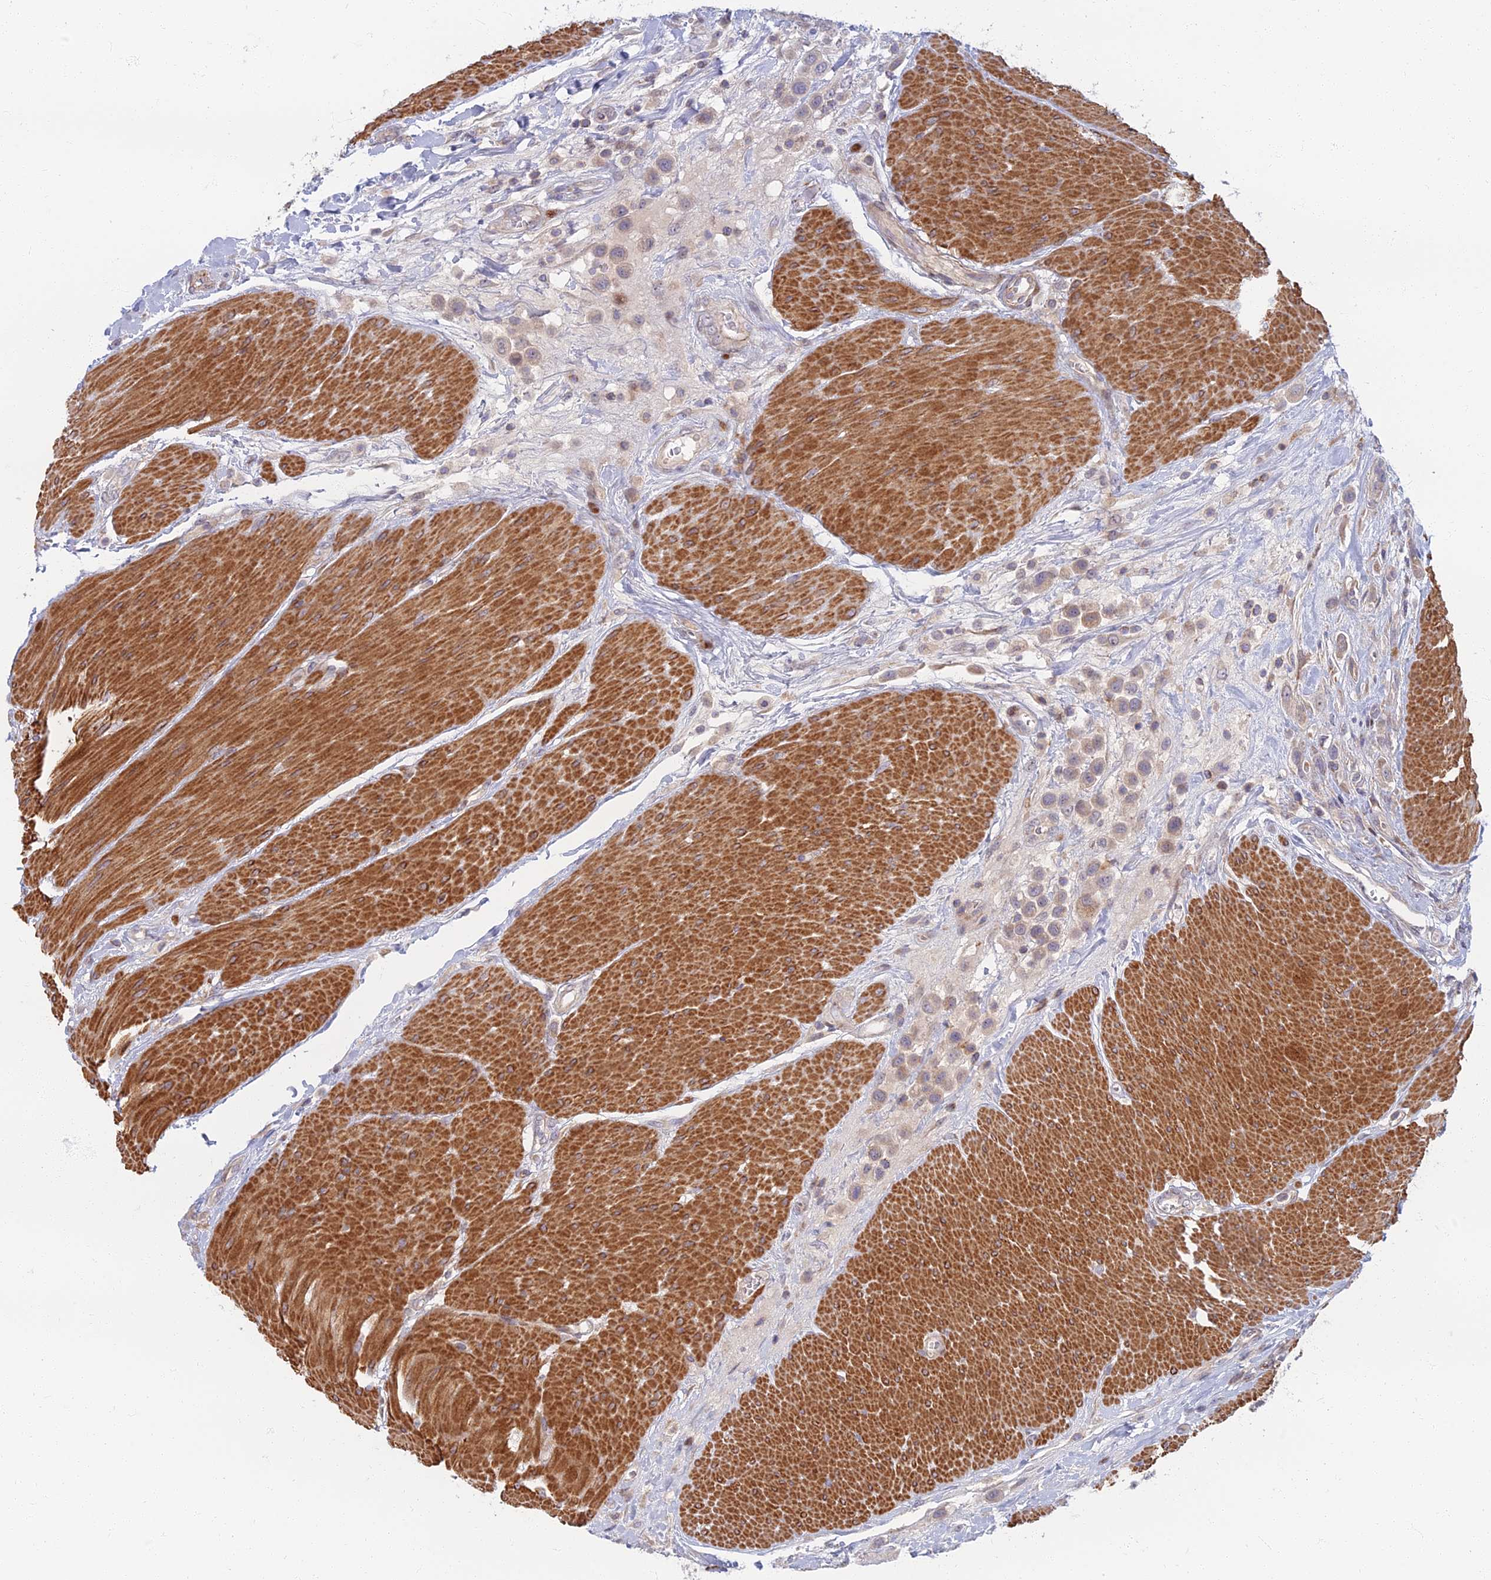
{"staining": {"intensity": "weak", "quantity": "25%-75%", "location": "cytoplasmic/membranous"}, "tissue": "urothelial cancer", "cell_type": "Tumor cells", "image_type": "cancer", "snomed": [{"axis": "morphology", "description": "Urothelial carcinoma, High grade"}, {"axis": "topography", "description": "Urinary bladder"}], "caption": "Immunohistochemistry (IHC) staining of urothelial cancer, which shows low levels of weak cytoplasmic/membranous expression in about 25%-75% of tumor cells indicating weak cytoplasmic/membranous protein staining. The staining was performed using DAB (3,3'-diaminobenzidine) (brown) for protein detection and nuclei were counterstained in hematoxylin (blue).", "gene": "C15orf40", "patient": {"sex": "male", "age": 50}}